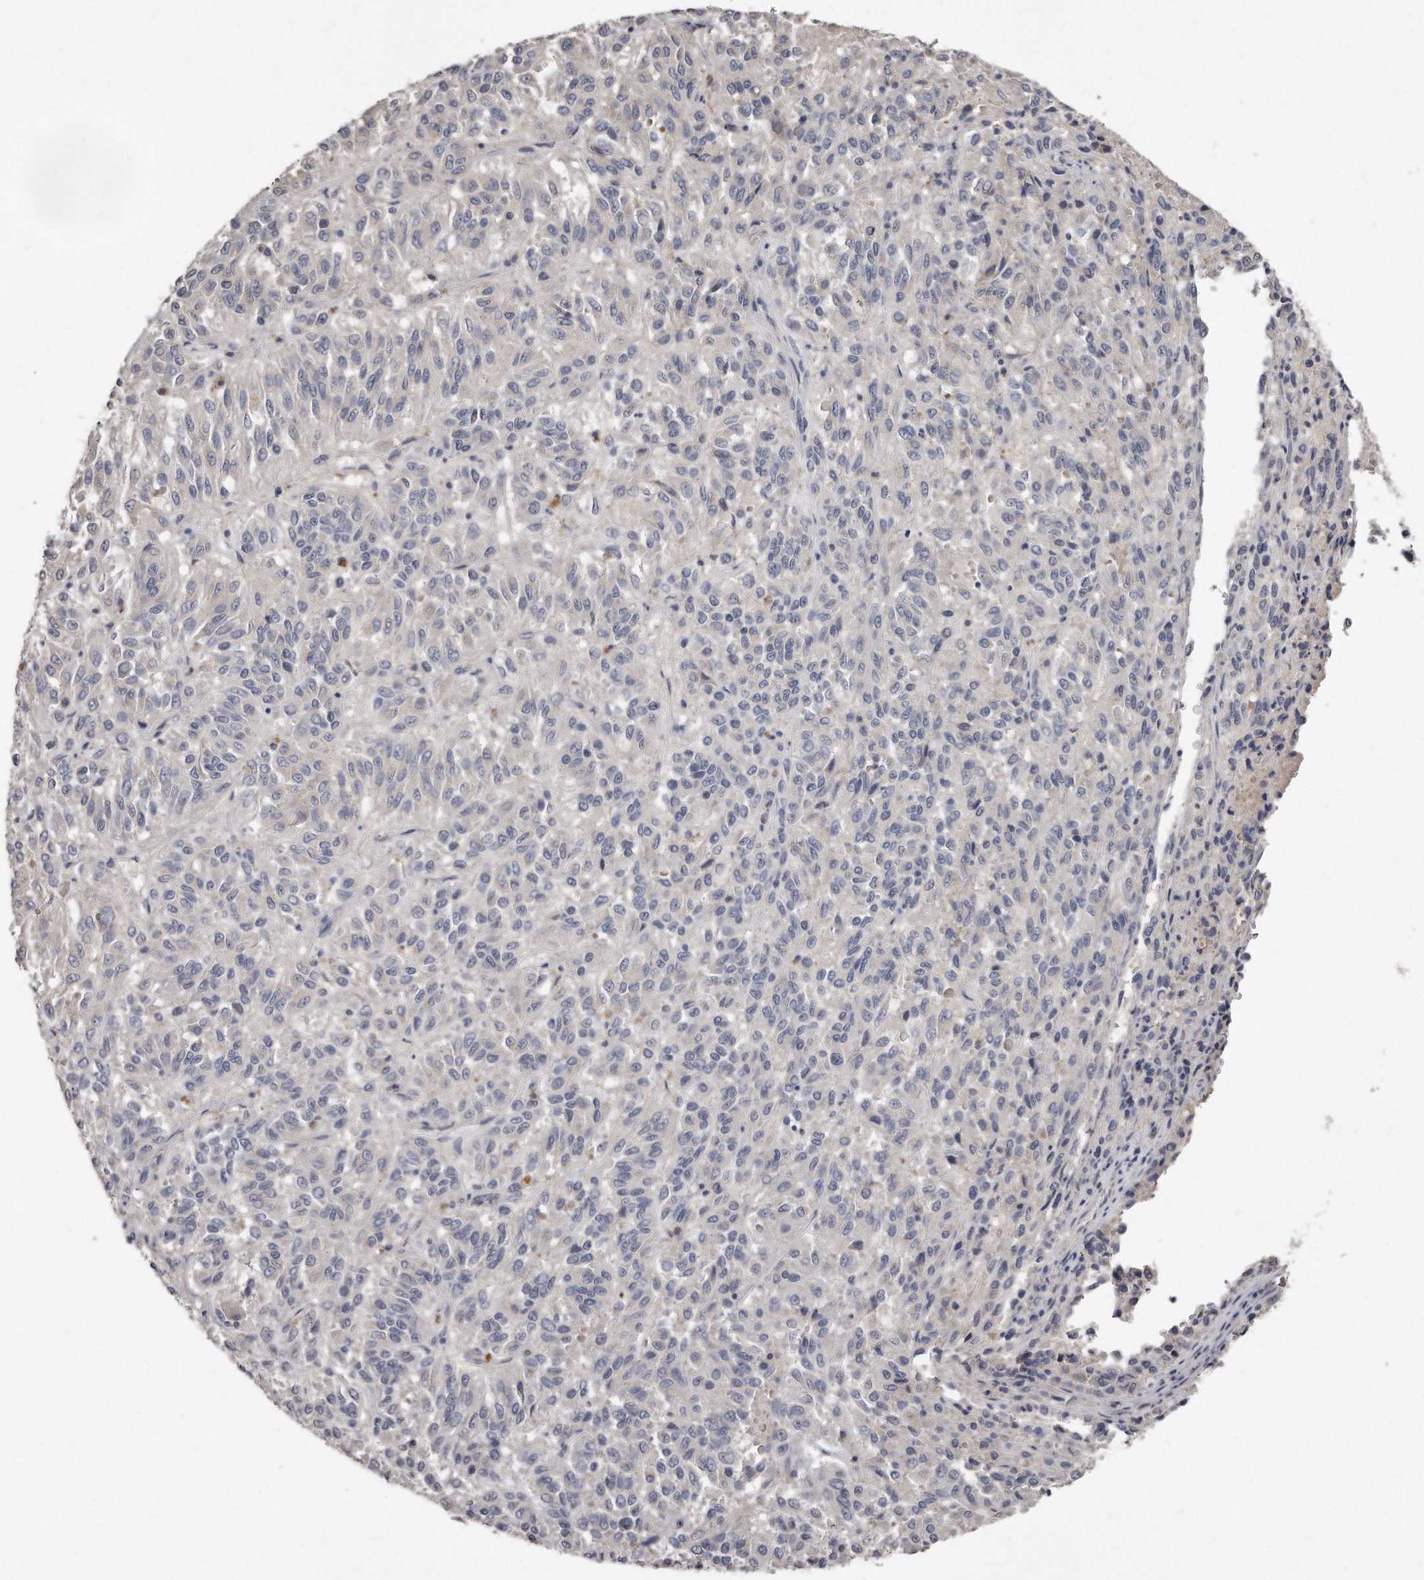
{"staining": {"intensity": "negative", "quantity": "none", "location": "none"}, "tissue": "melanoma", "cell_type": "Tumor cells", "image_type": "cancer", "snomed": [{"axis": "morphology", "description": "Malignant melanoma, Metastatic site"}, {"axis": "topography", "description": "Lung"}], "caption": "The histopathology image exhibits no staining of tumor cells in melanoma.", "gene": "LMOD1", "patient": {"sex": "male", "age": 64}}